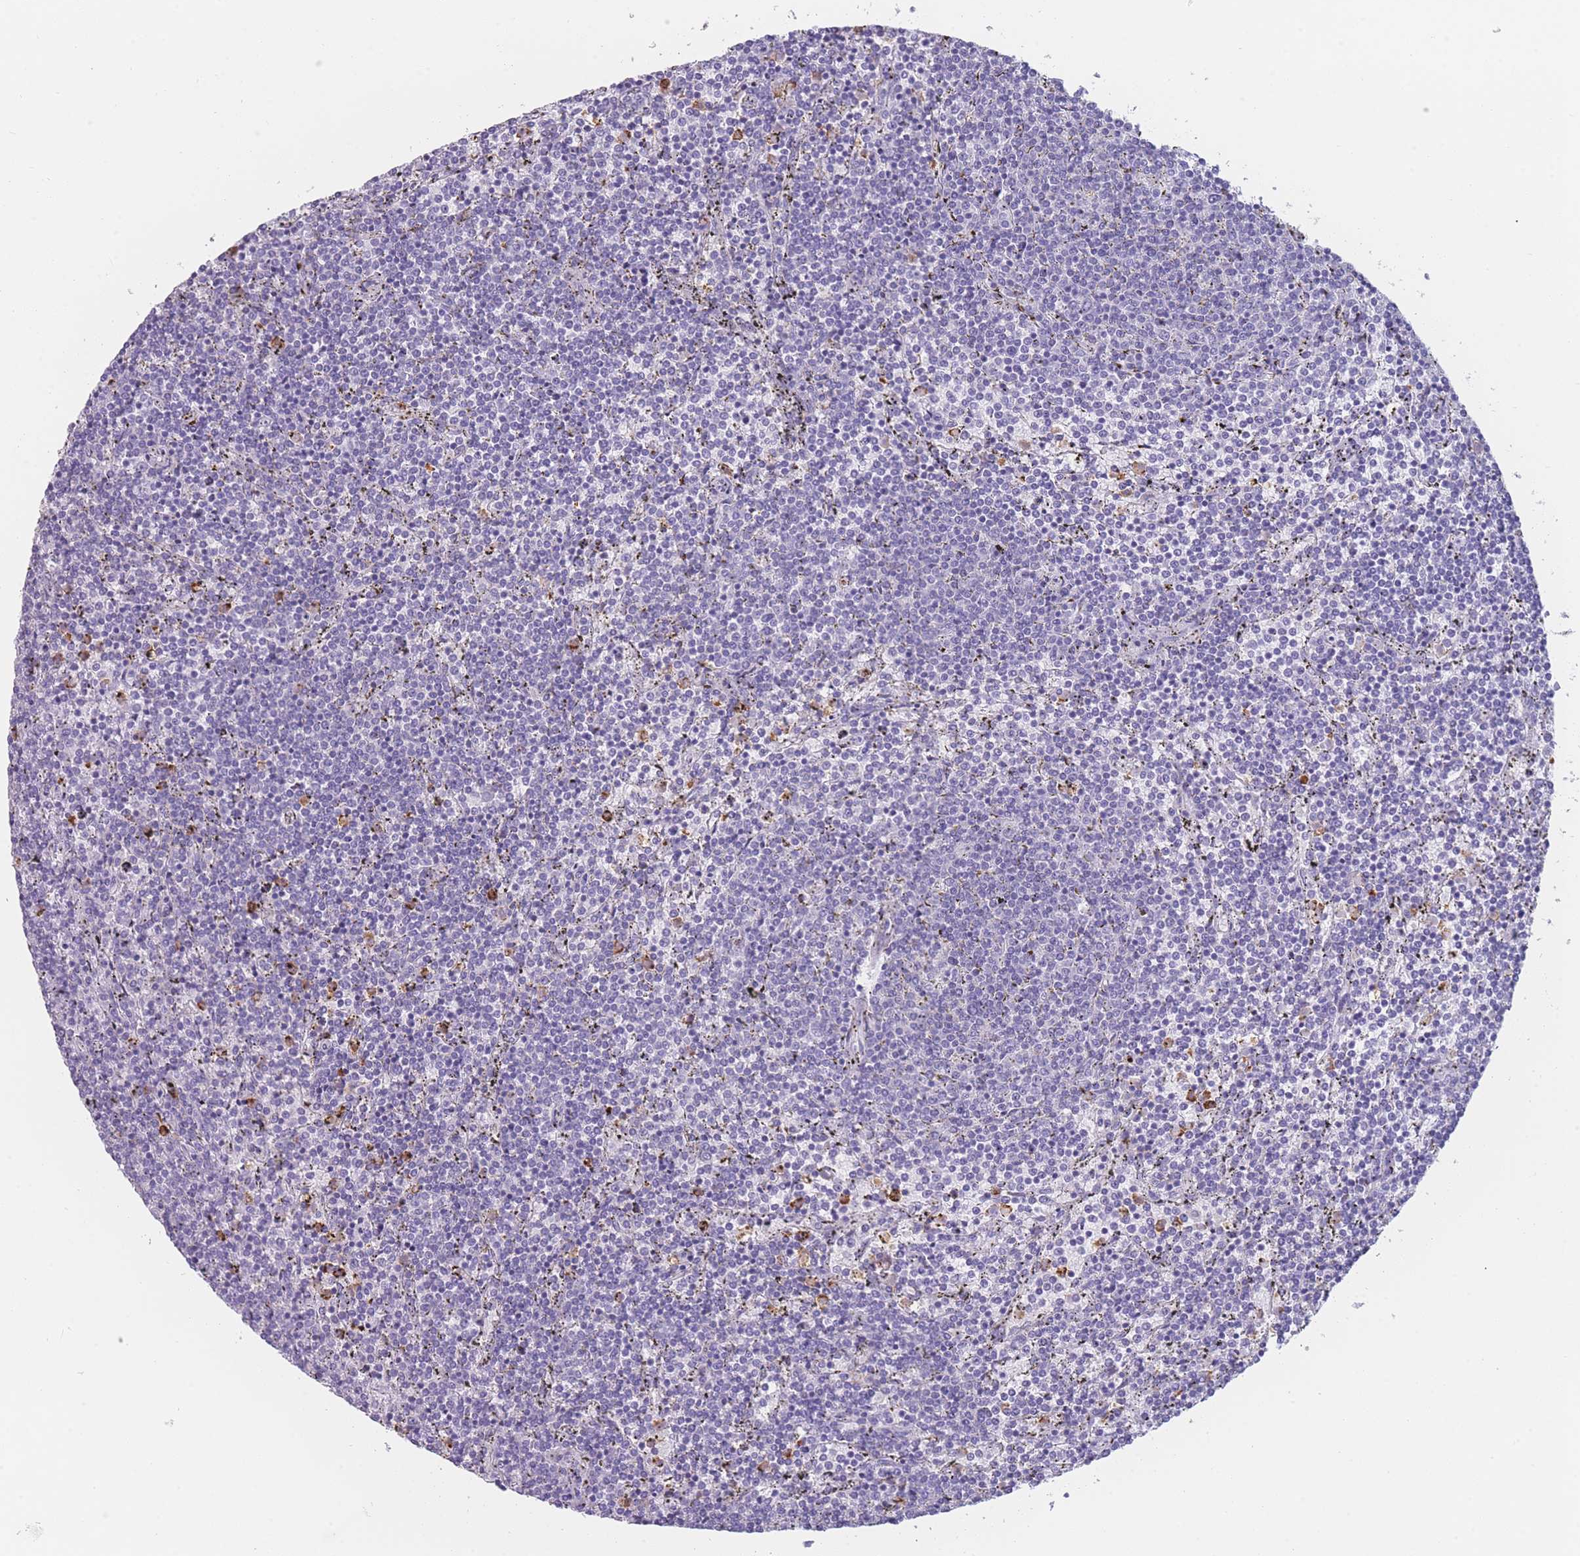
{"staining": {"intensity": "negative", "quantity": "none", "location": "none"}, "tissue": "lymphoma", "cell_type": "Tumor cells", "image_type": "cancer", "snomed": [{"axis": "morphology", "description": "Malignant lymphoma, non-Hodgkin's type, Low grade"}, {"axis": "topography", "description": "Spleen"}], "caption": "Tumor cells are negative for brown protein staining in lymphoma.", "gene": "ZNF627", "patient": {"sex": "female", "age": 50}}